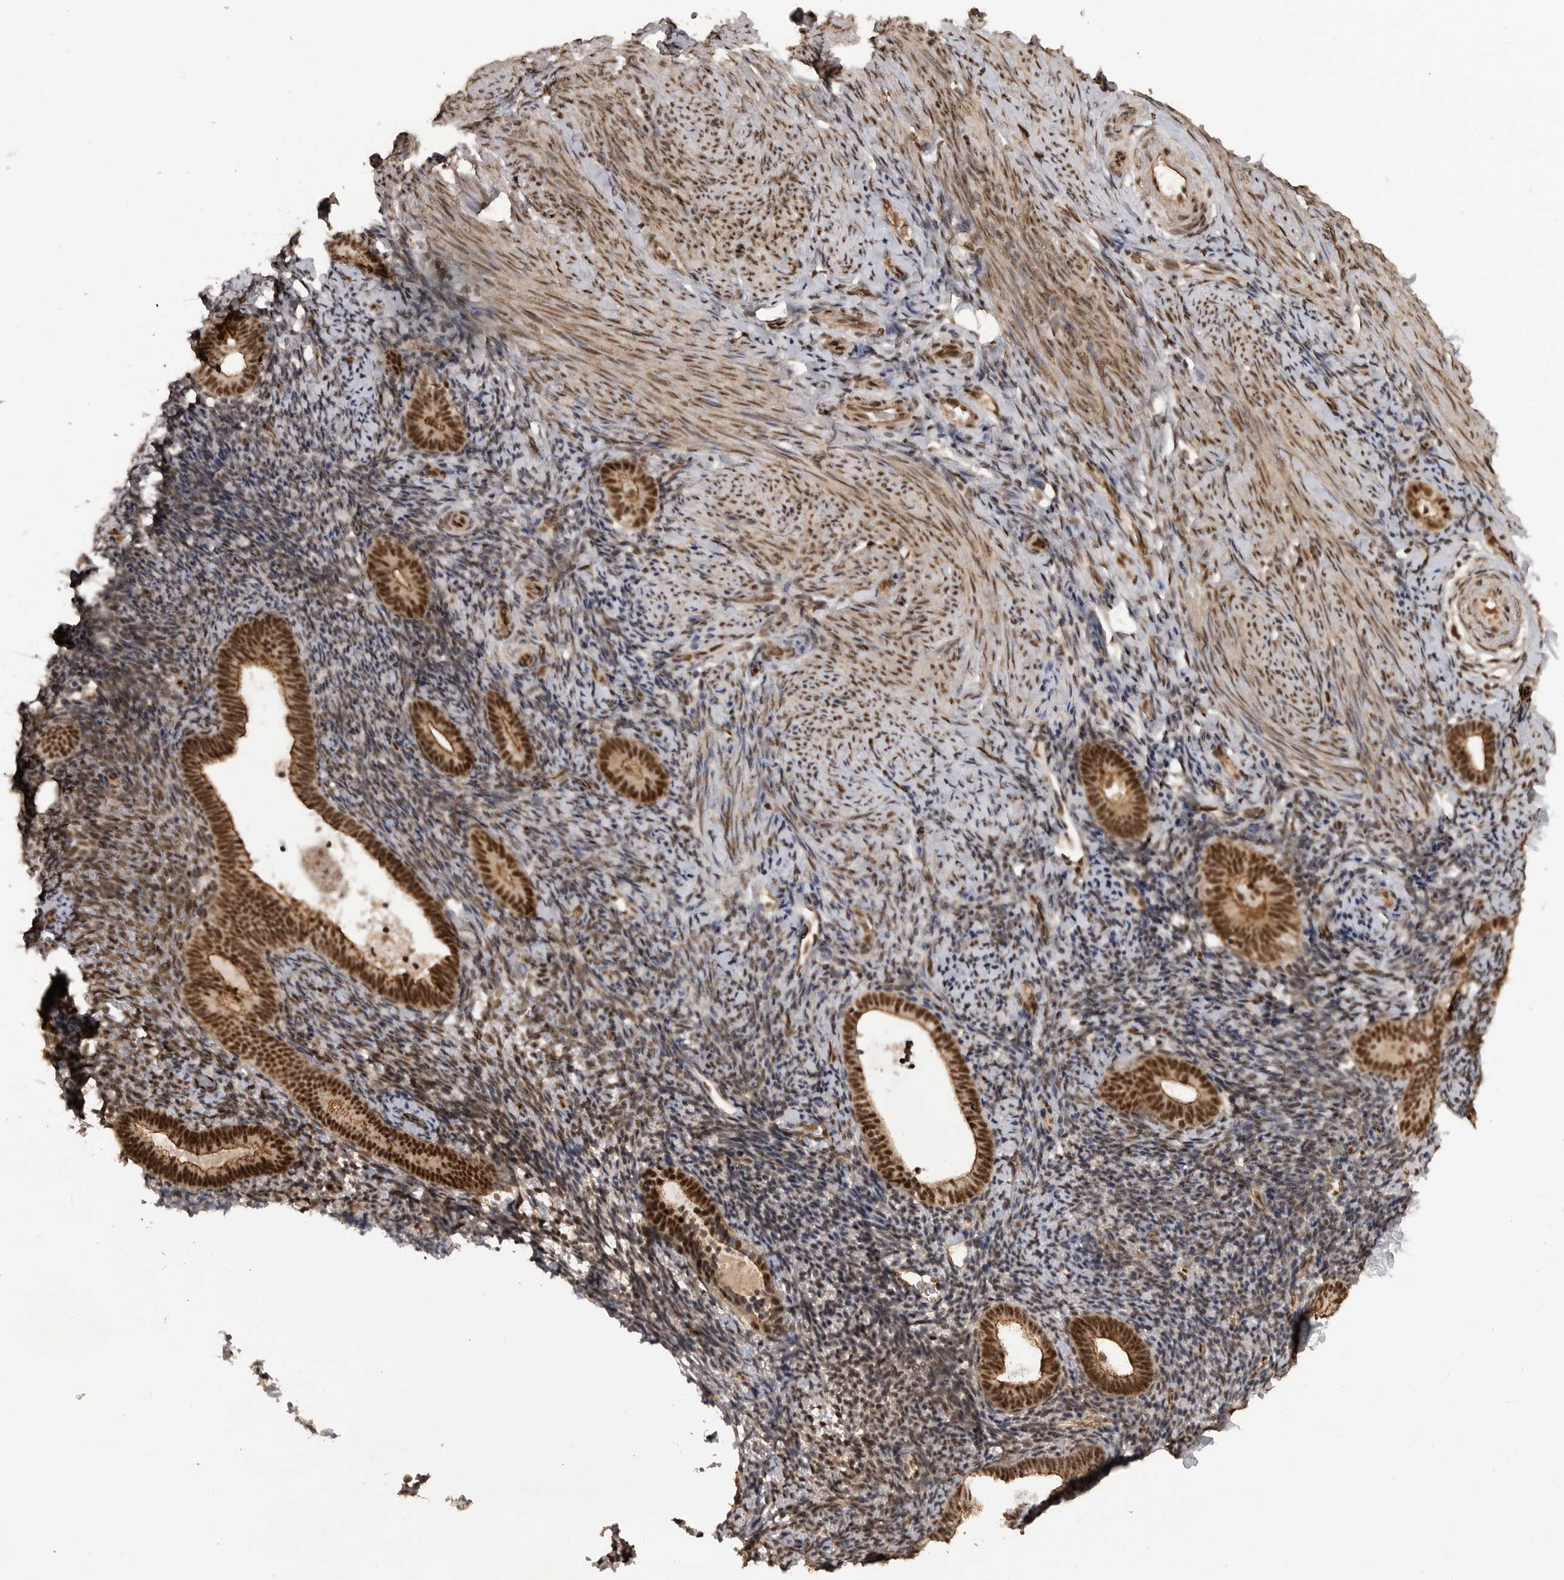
{"staining": {"intensity": "moderate", "quantity": "25%-75%", "location": "nuclear"}, "tissue": "endometrium", "cell_type": "Cells in endometrial stroma", "image_type": "normal", "snomed": [{"axis": "morphology", "description": "Normal tissue, NOS"}, {"axis": "topography", "description": "Endometrium"}], "caption": "A micrograph of endometrium stained for a protein demonstrates moderate nuclear brown staining in cells in endometrial stroma.", "gene": "CBLL1", "patient": {"sex": "female", "age": 51}}